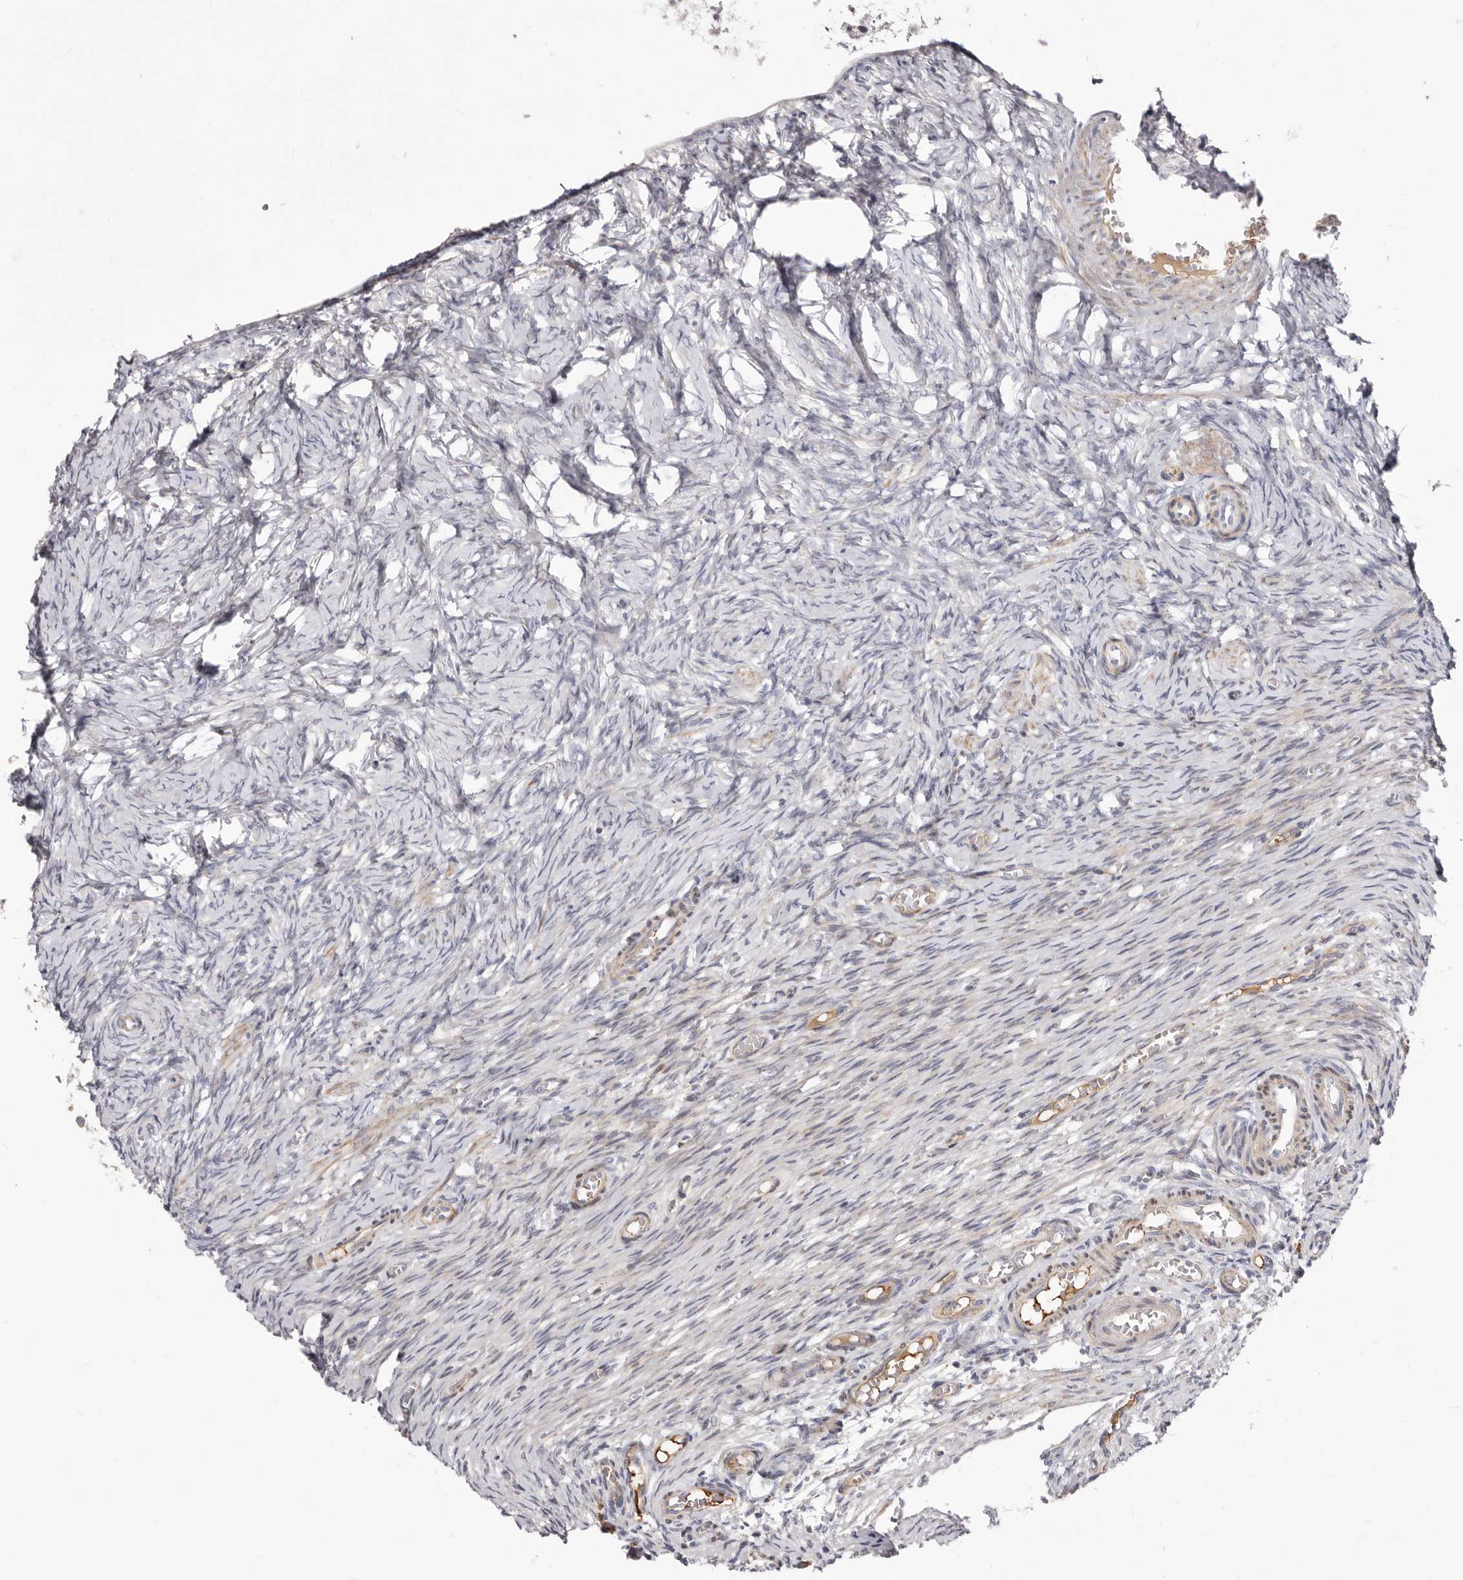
{"staining": {"intensity": "negative", "quantity": "none", "location": "none"}, "tissue": "ovary", "cell_type": "Ovarian stroma cells", "image_type": "normal", "snomed": [{"axis": "morphology", "description": "Adenocarcinoma, NOS"}, {"axis": "topography", "description": "Endometrium"}], "caption": "IHC photomicrograph of benign ovary stained for a protein (brown), which reveals no staining in ovarian stroma cells.", "gene": "NUBPL", "patient": {"sex": "female", "age": 32}}